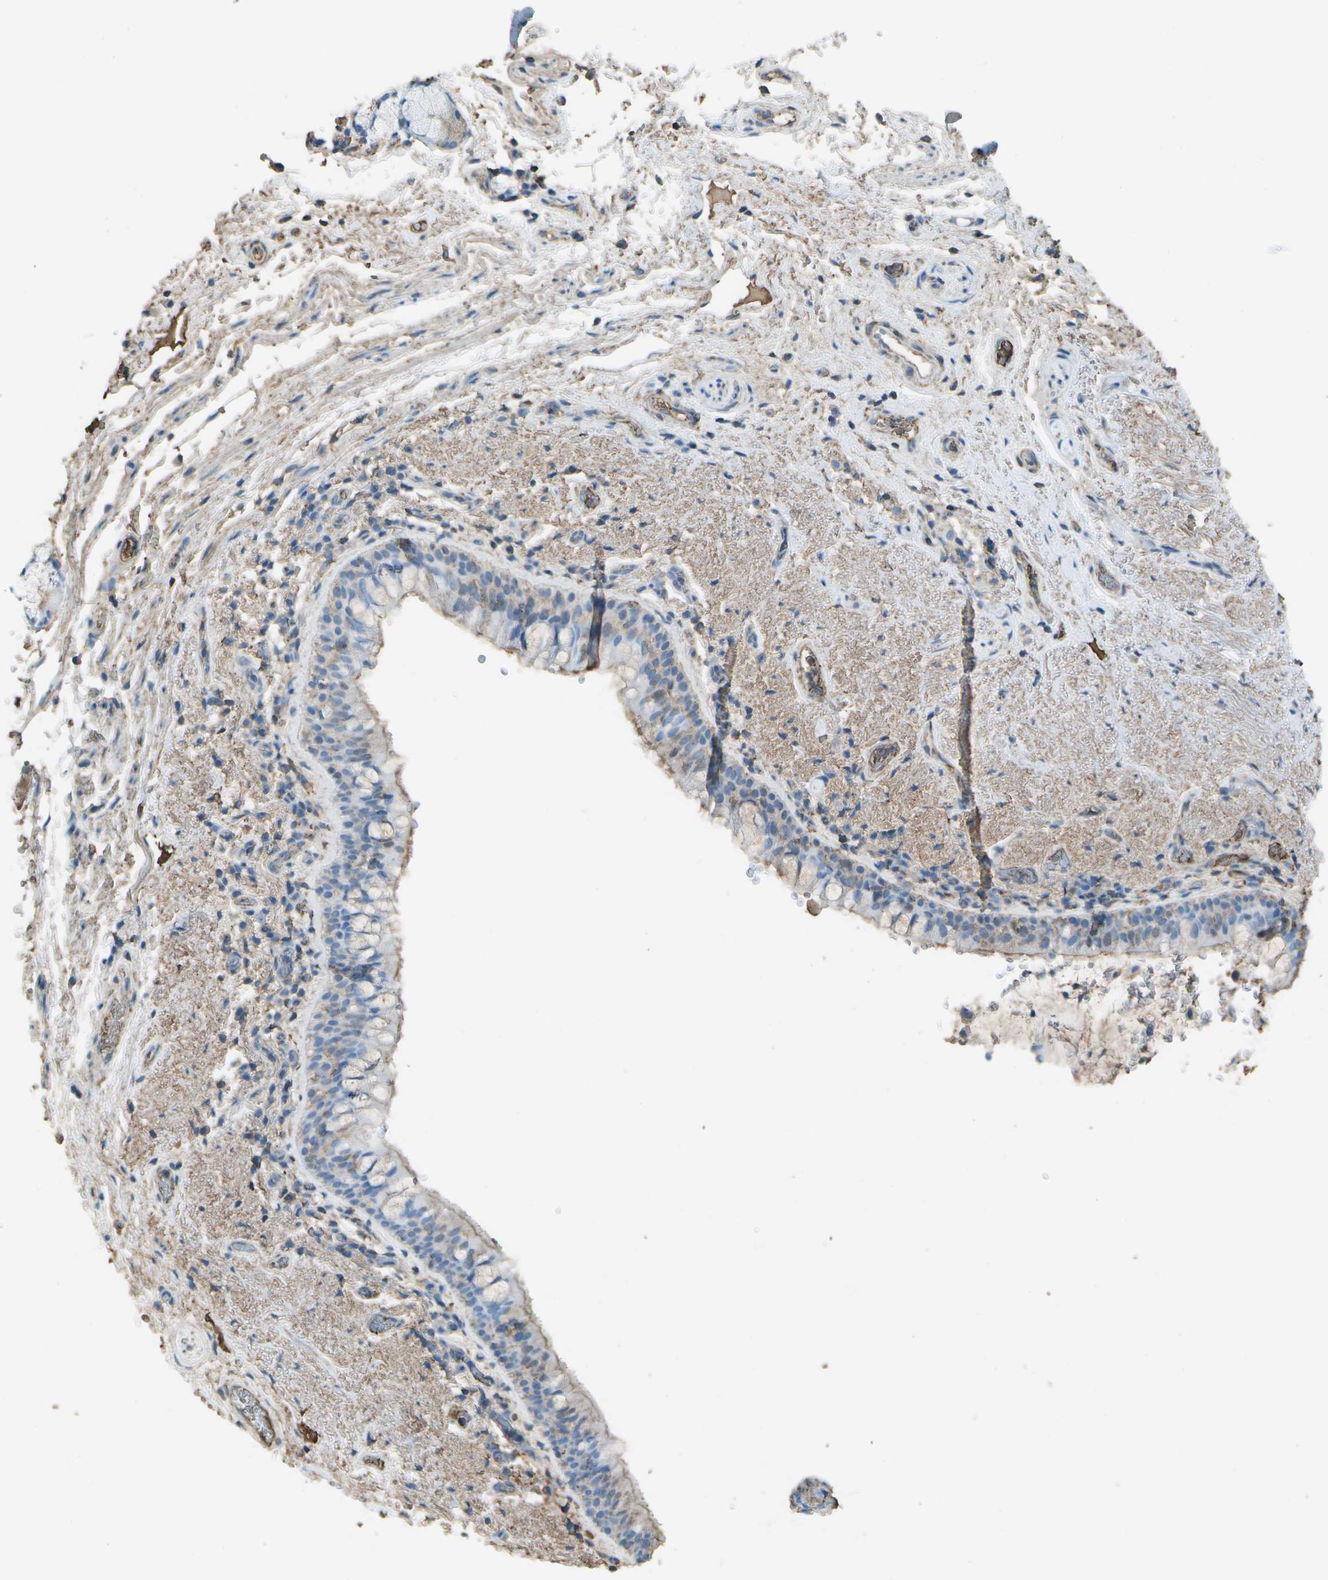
{"staining": {"intensity": "weak", "quantity": "25%-75%", "location": "cytoplasmic/membranous"}, "tissue": "bronchus", "cell_type": "Respiratory epithelial cells", "image_type": "normal", "snomed": [{"axis": "morphology", "description": "Normal tissue, NOS"}, {"axis": "morphology", "description": "Inflammation, NOS"}, {"axis": "topography", "description": "Cartilage tissue"}, {"axis": "topography", "description": "Bronchus"}], "caption": "High-power microscopy captured an immunohistochemistry (IHC) histopathology image of benign bronchus, revealing weak cytoplasmic/membranous expression in approximately 25%-75% of respiratory epithelial cells.", "gene": "CYP4F11", "patient": {"sex": "male", "age": 77}}